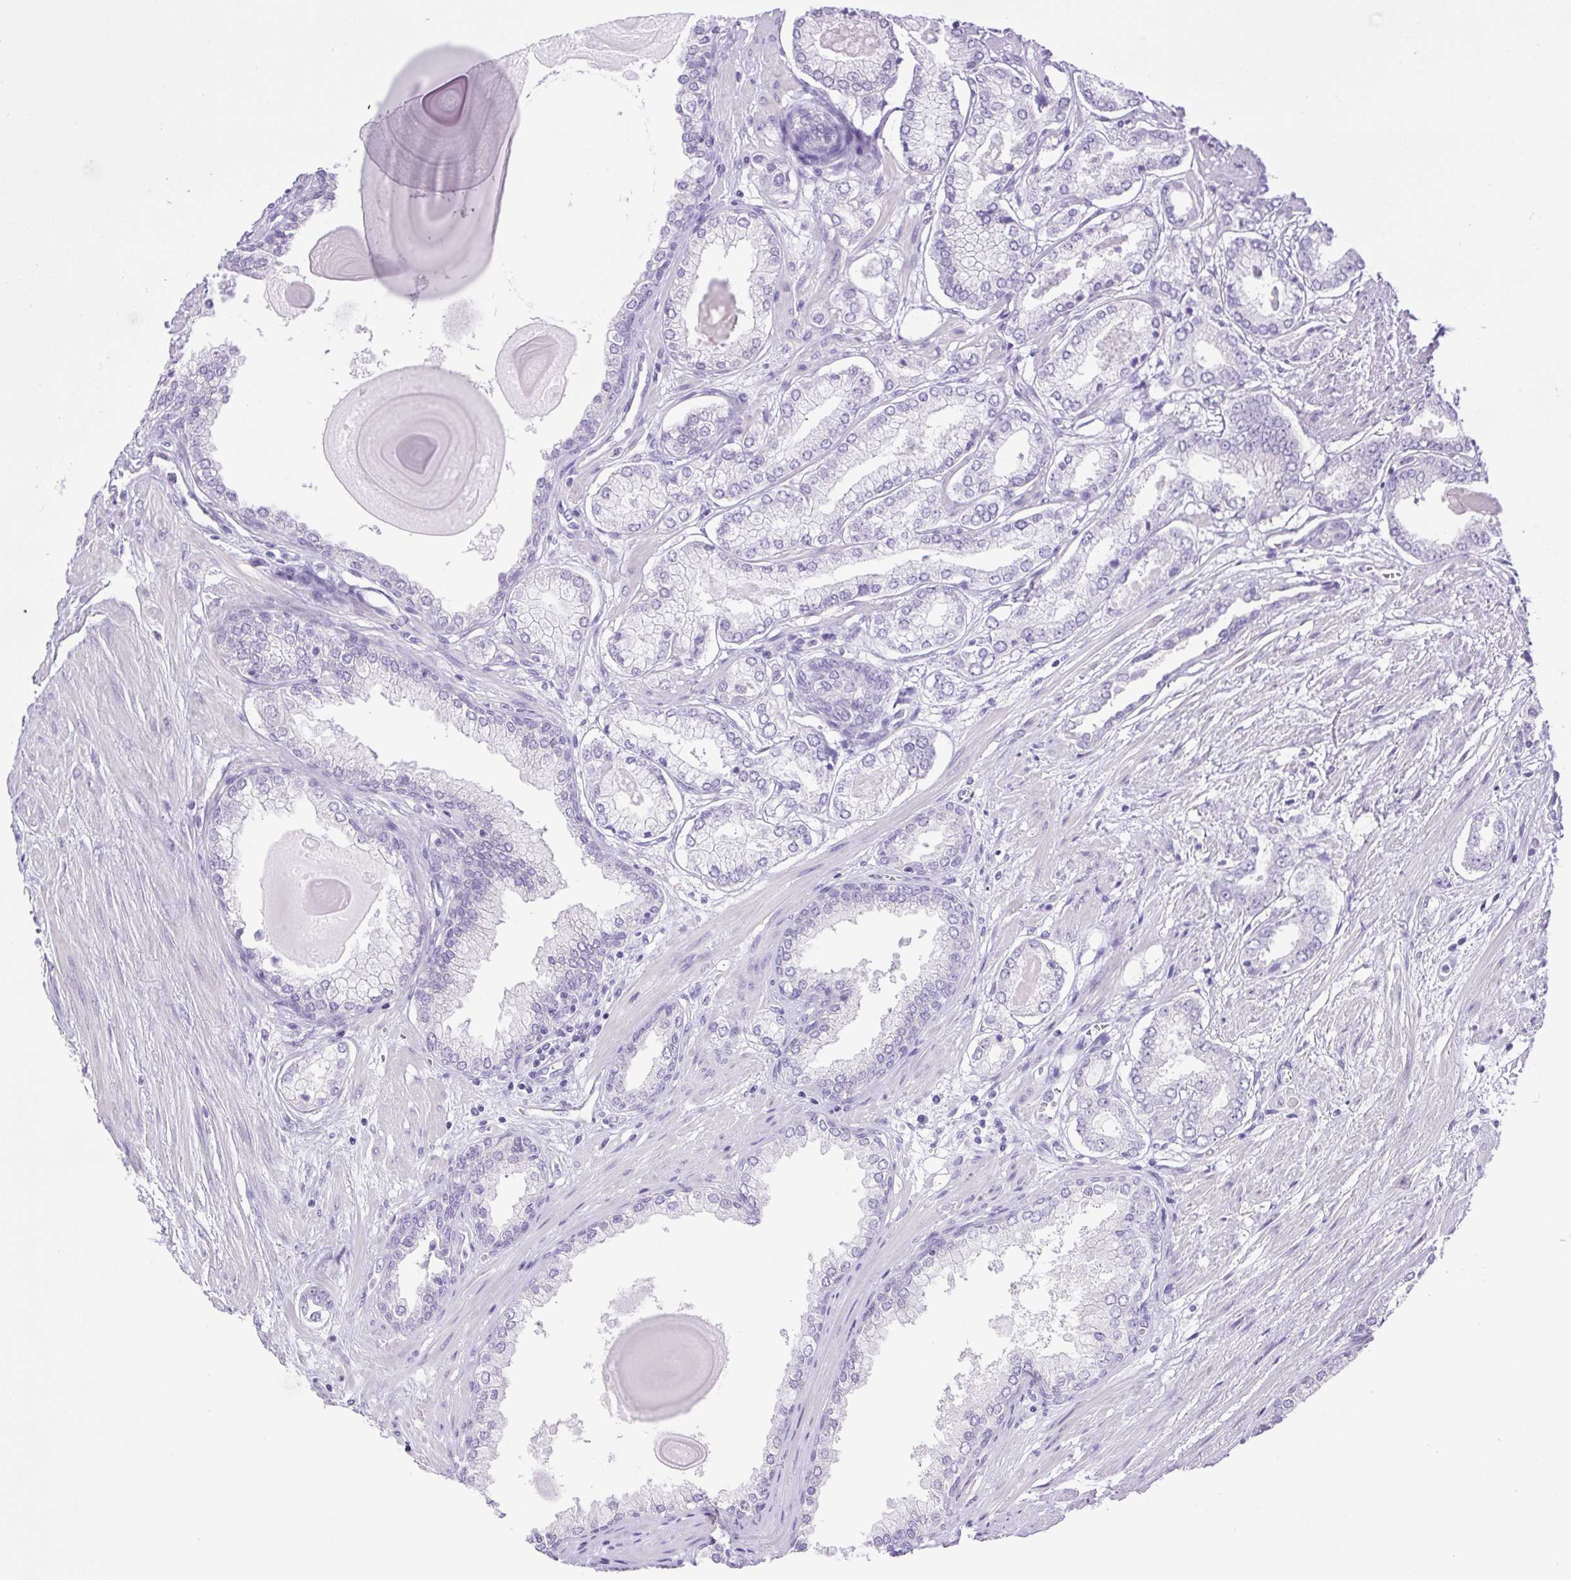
{"staining": {"intensity": "negative", "quantity": "none", "location": "none"}, "tissue": "prostate cancer", "cell_type": "Tumor cells", "image_type": "cancer", "snomed": [{"axis": "morphology", "description": "Adenocarcinoma, Low grade"}, {"axis": "topography", "description": "Prostate"}], "caption": "Tumor cells show no significant protein positivity in low-grade adenocarcinoma (prostate).", "gene": "CDSN", "patient": {"sex": "male", "age": 64}}